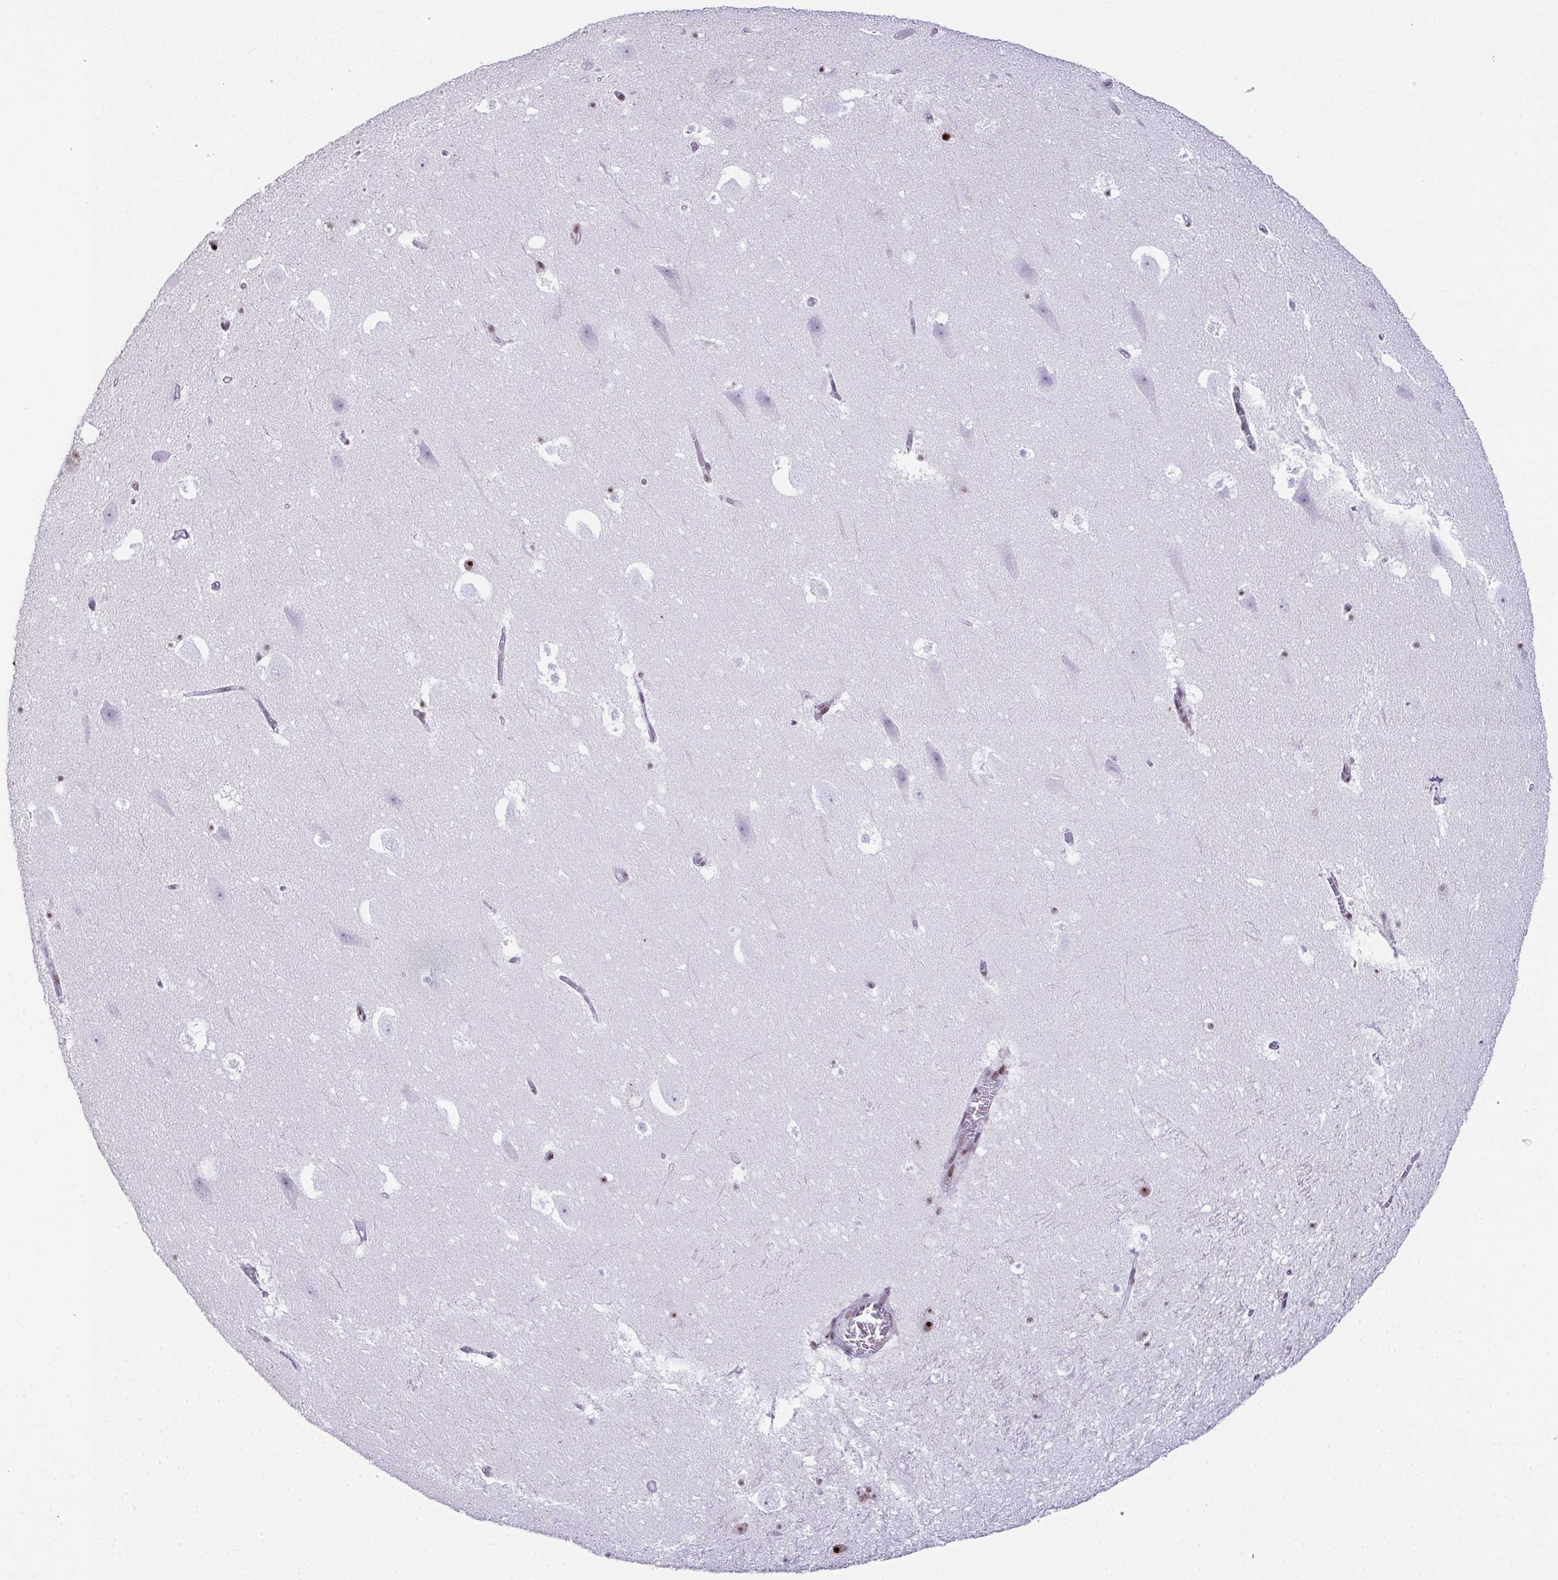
{"staining": {"intensity": "negative", "quantity": "none", "location": "none"}, "tissue": "hippocampus", "cell_type": "Glial cells", "image_type": "normal", "snomed": [{"axis": "morphology", "description": "Normal tissue, NOS"}, {"axis": "topography", "description": "Hippocampus"}], "caption": "A micrograph of human hippocampus is negative for staining in glial cells. (DAB (3,3'-diaminobenzidine) IHC with hematoxylin counter stain).", "gene": "ZNF800", "patient": {"sex": "female", "age": 42}}